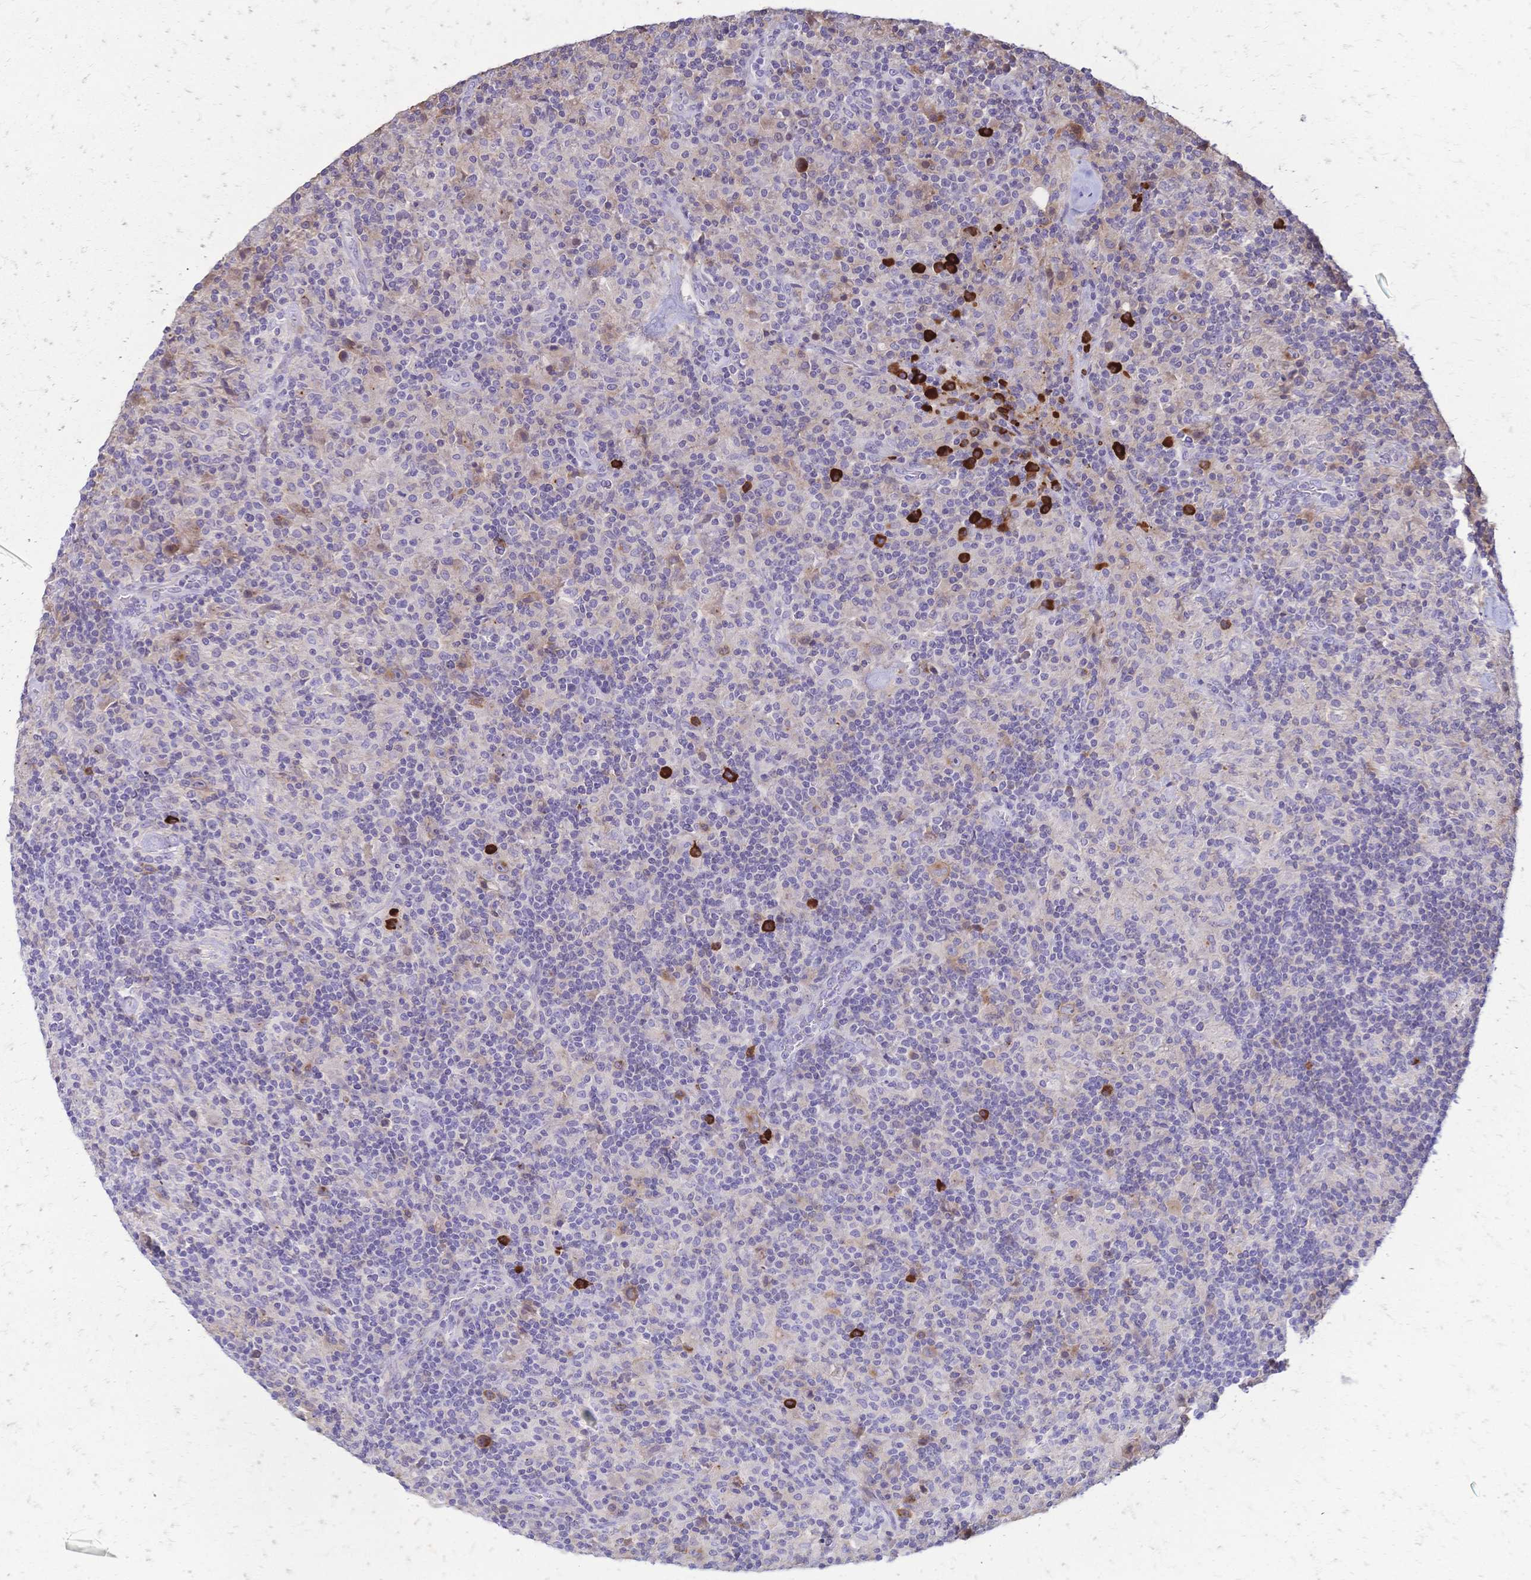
{"staining": {"intensity": "weak", "quantity": "<25%", "location": "nuclear"}, "tissue": "lymphoma", "cell_type": "Tumor cells", "image_type": "cancer", "snomed": [{"axis": "morphology", "description": "Hodgkin's disease, NOS"}, {"axis": "topography", "description": "Lymph node"}], "caption": "Lymphoma was stained to show a protein in brown. There is no significant positivity in tumor cells.", "gene": "IL2RA", "patient": {"sex": "male", "age": 70}}